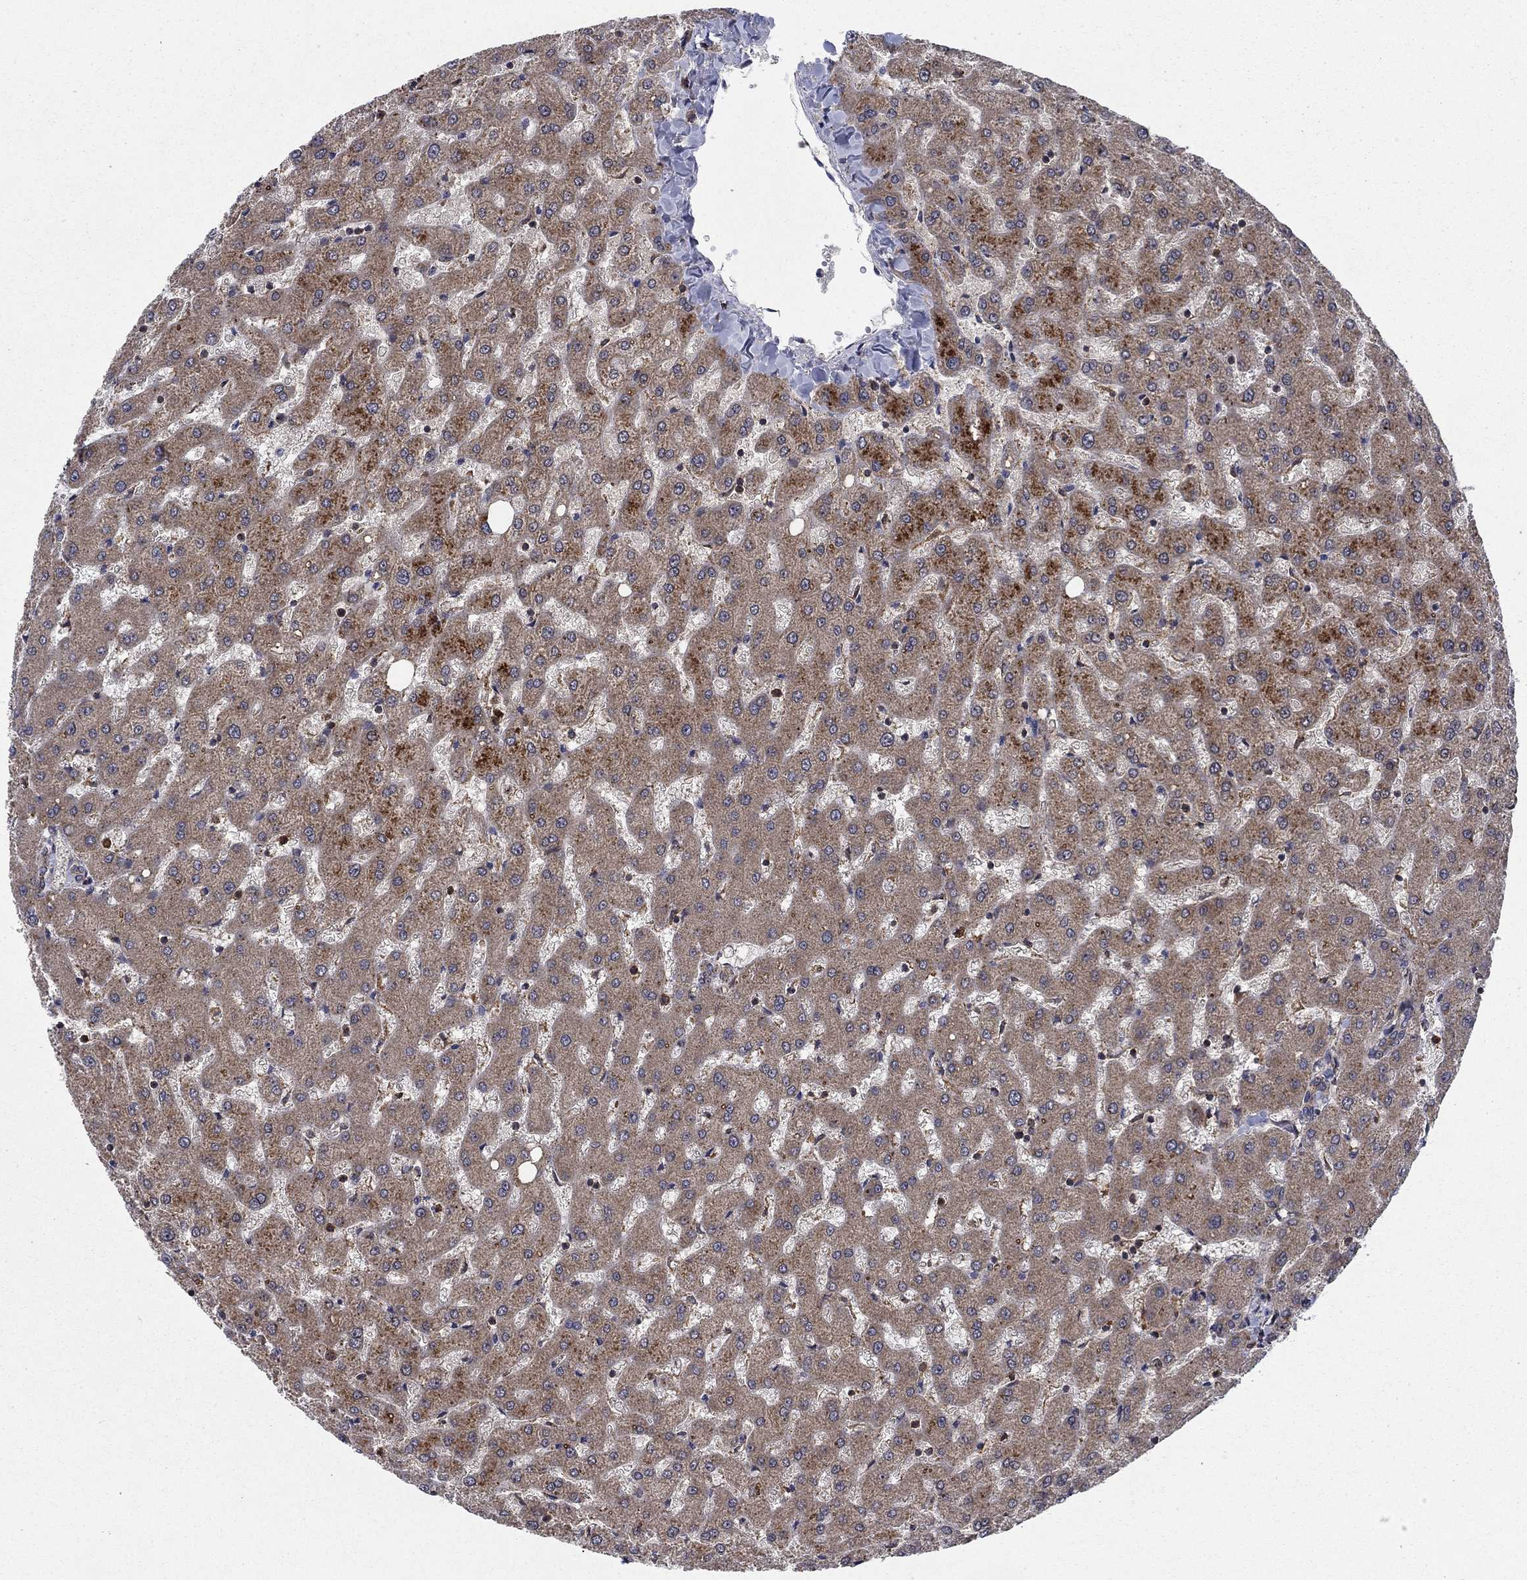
{"staining": {"intensity": "negative", "quantity": "none", "location": "none"}, "tissue": "liver", "cell_type": "Cholangiocytes", "image_type": "normal", "snomed": [{"axis": "morphology", "description": "Normal tissue, NOS"}, {"axis": "topography", "description": "Liver"}], "caption": "Immunohistochemistry of benign human liver shows no expression in cholangiocytes.", "gene": "IFI35", "patient": {"sex": "female", "age": 50}}